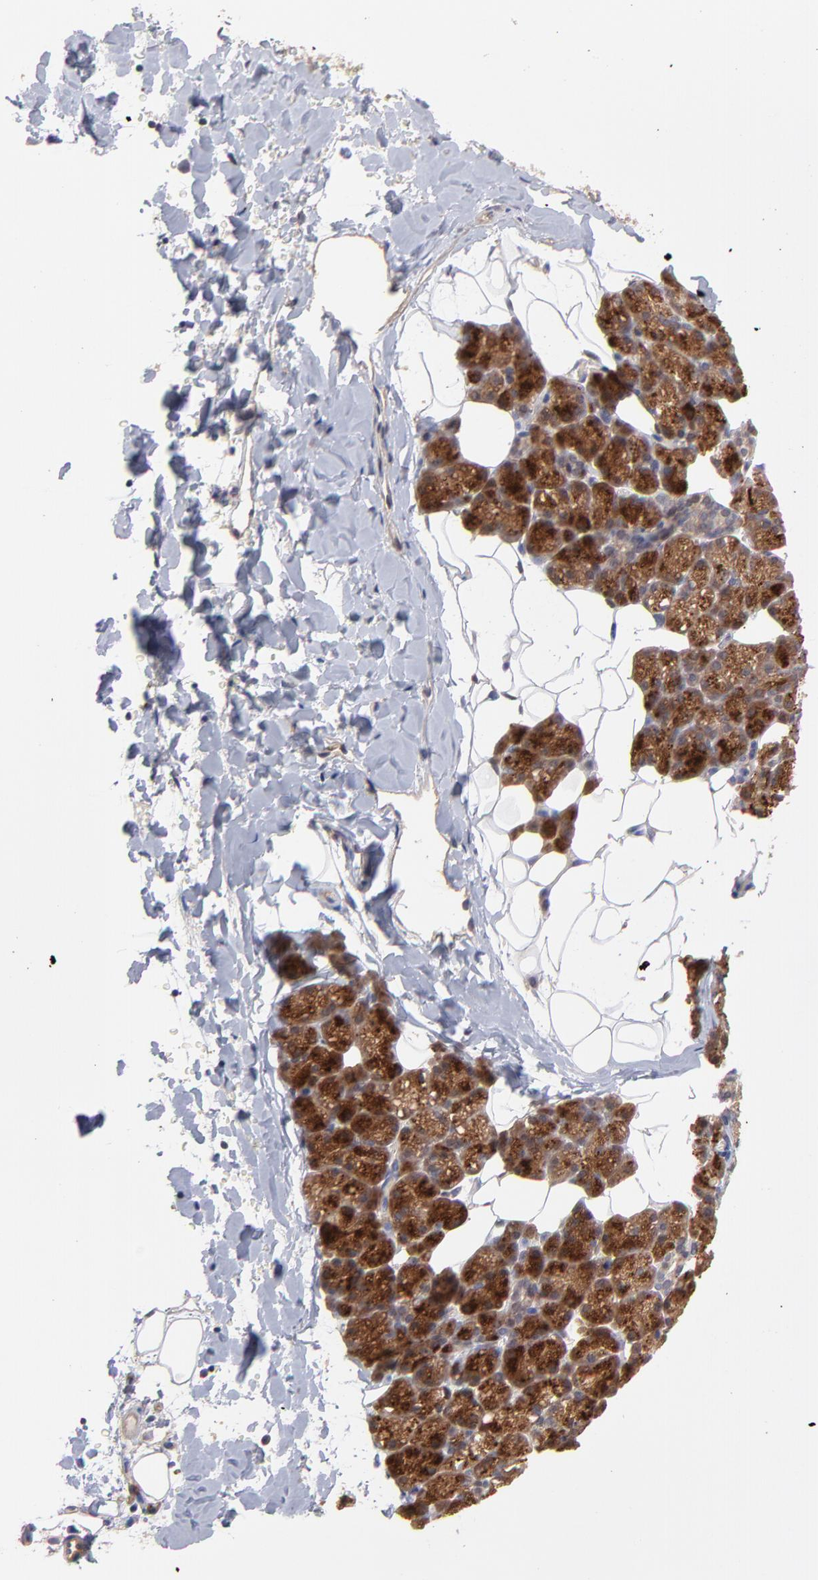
{"staining": {"intensity": "strong", "quantity": ">75%", "location": "cytoplasmic/membranous"}, "tissue": "salivary gland", "cell_type": "Glandular cells", "image_type": "normal", "snomed": [{"axis": "morphology", "description": "Normal tissue, NOS"}, {"axis": "topography", "description": "Lymph node"}, {"axis": "topography", "description": "Salivary gland"}], "caption": "A high amount of strong cytoplasmic/membranous staining is seen in approximately >75% of glandular cells in unremarkable salivary gland.", "gene": "STAP2", "patient": {"sex": "male", "age": 8}}